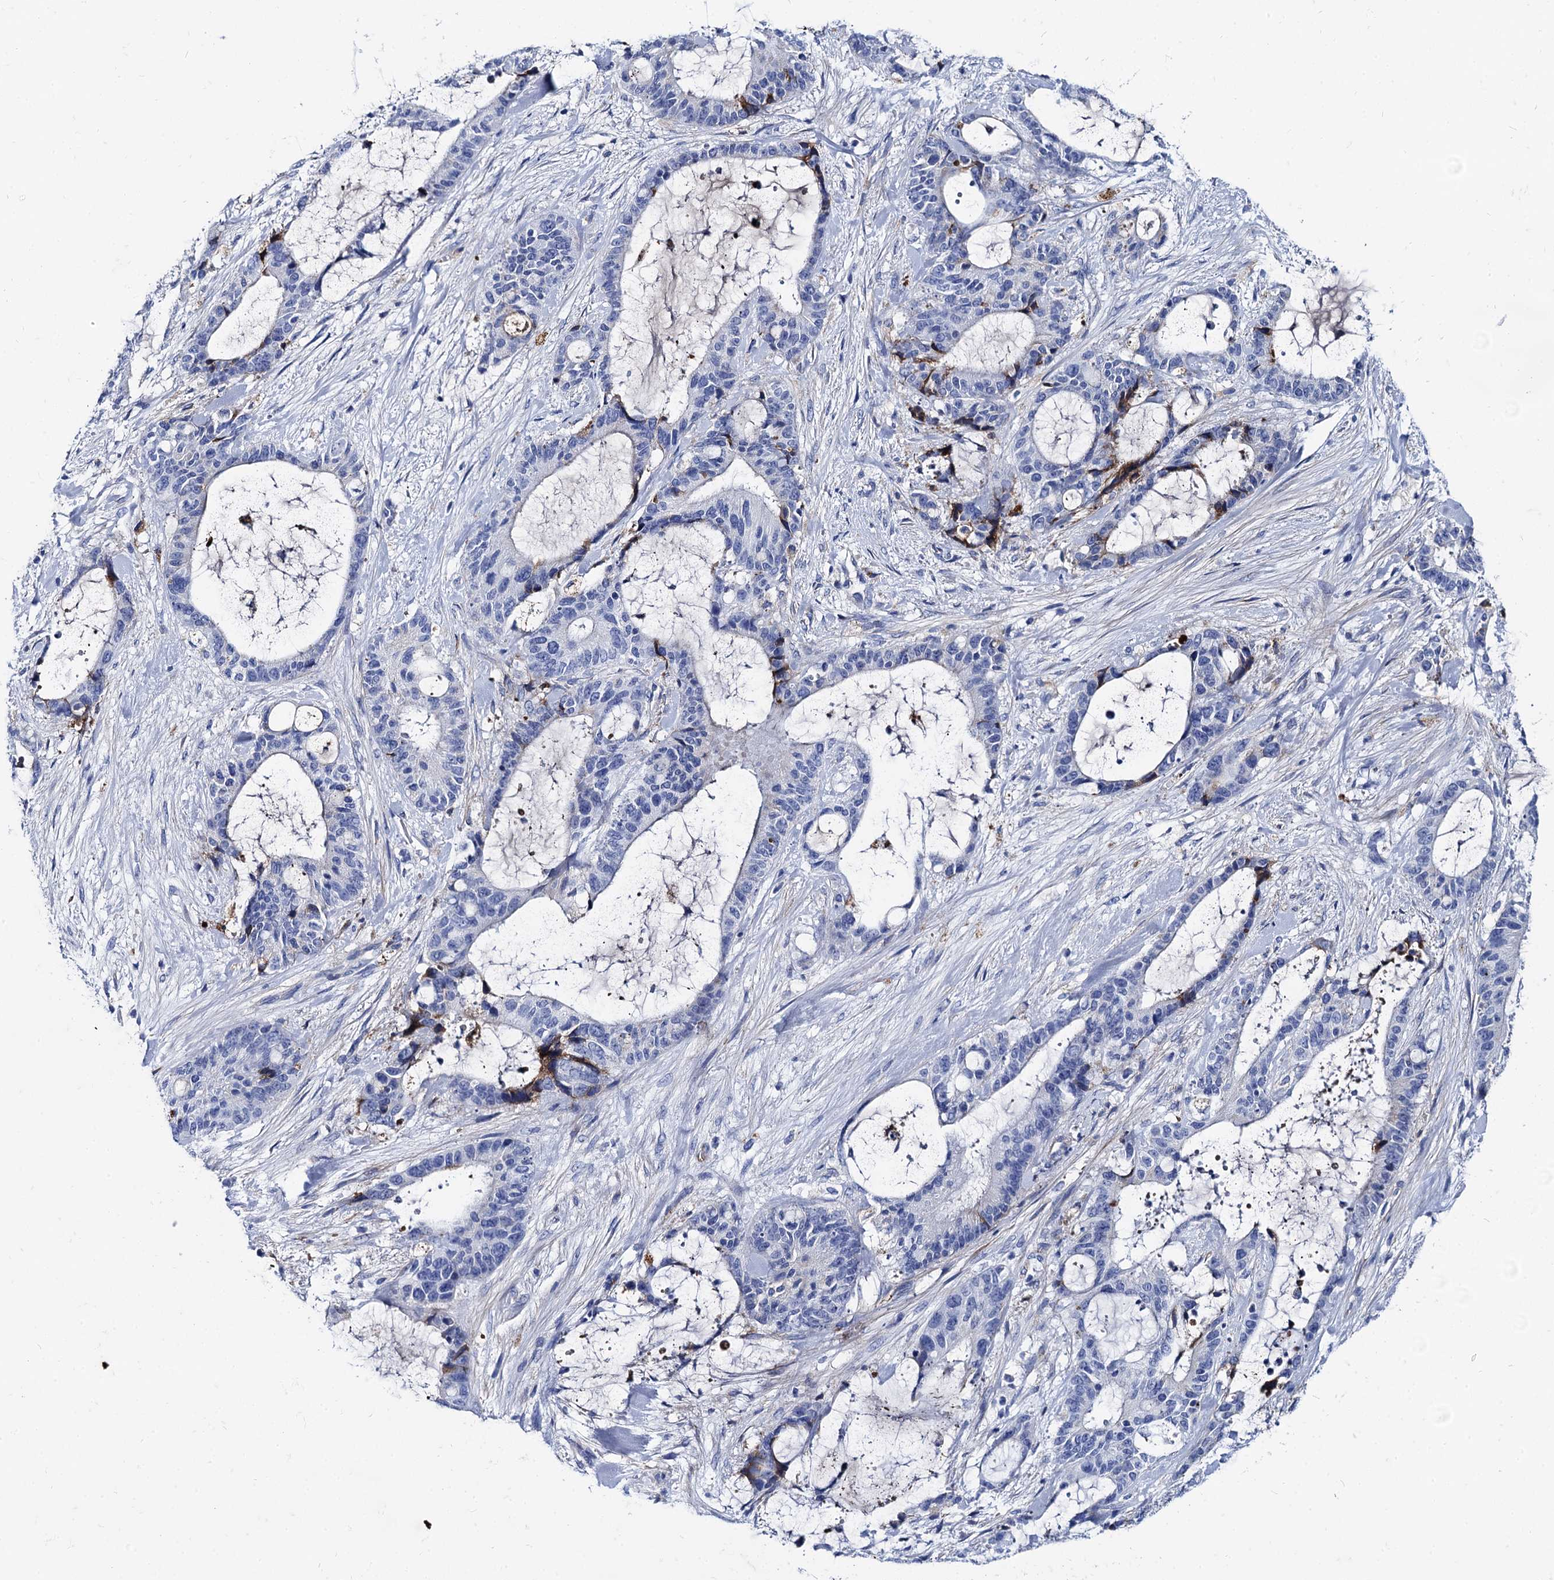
{"staining": {"intensity": "negative", "quantity": "none", "location": "none"}, "tissue": "liver cancer", "cell_type": "Tumor cells", "image_type": "cancer", "snomed": [{"axis": "morphology", "description": "Normal tissue, NOS"}, {"axis": "morphology", "description": "Cholangiocarcinoma"}, {"axis": "topography", "description": "Liver"}, {"axis": "topography", "description": "Peripheral nerve tissue"}], "caption": "An image of liver cancer (cholangiocarcinoma) stained for a protein shows no brown staining in tumor cells. The staining was performed using DAB (3,3'-diaminobenzidine) to visualize the protein expression in brown, while the nuclei were stained in blue with hematoxylin (Magnification: 20x).", "gene": "APOD", "patient": {"sex": "female", "age": 73}}